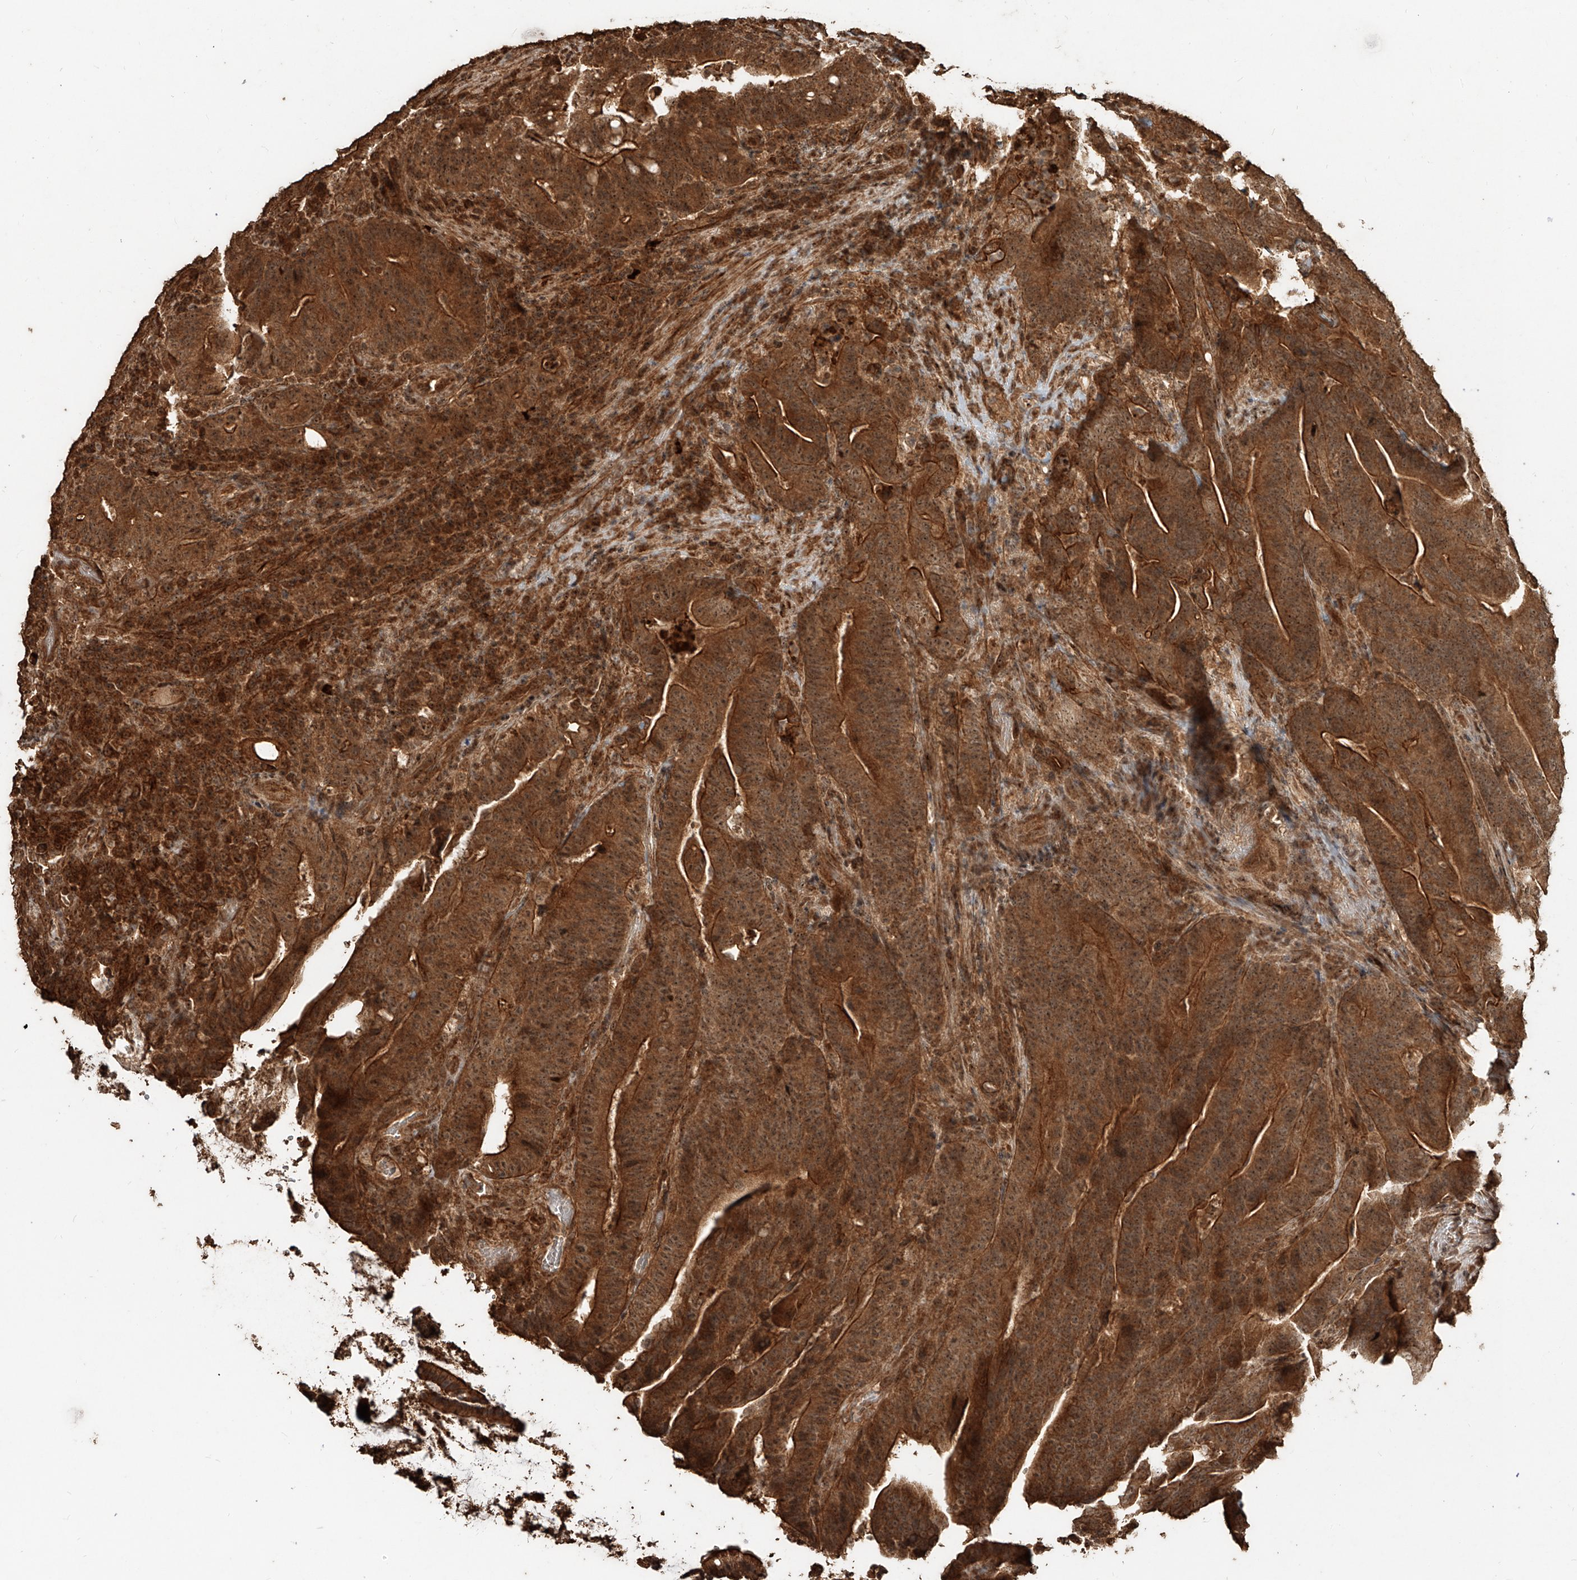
{"staining": {"intensity": "strong", "quantity": ">75%", "location": "cytoplasmic/membranous,nuclear"}, "tissue": "colorectal cancer", "cell_type": "Tumor cells", "image_type": "cancer", "snomed": [{"axis": "morphology", "description": "Adenocarcinoma, NOS"}, {"axis": "topography", "description": "Colon"}], "caption": "Protein analysis of colorectal adenocarcinoma tissue demonstrates strong cytoplasmic/membranous and nuclear staining in approximately >75% of tumor cells.", "gene": "ZNF660", "patient": {"sex": "female", "age": 66}}